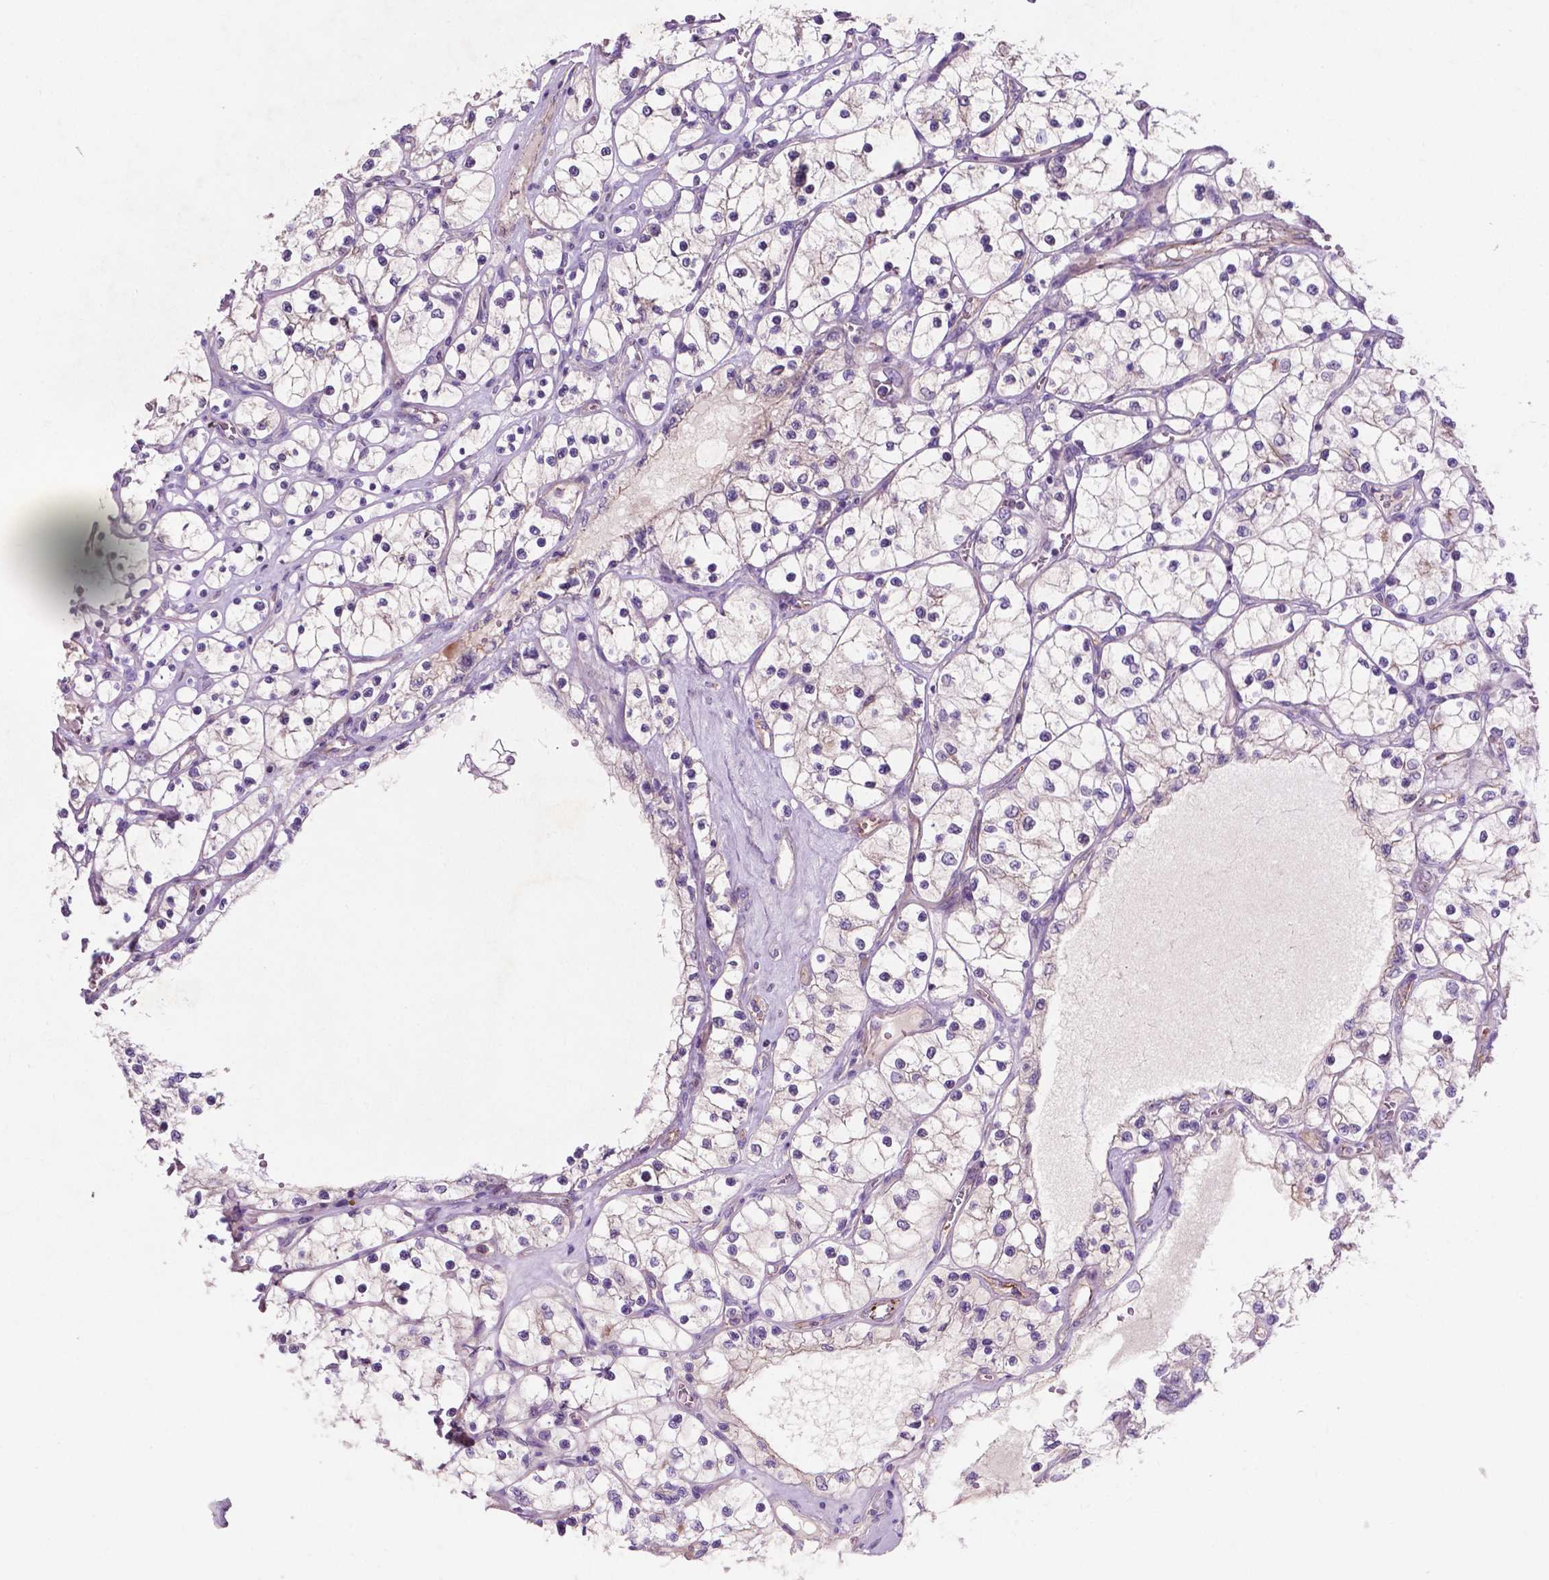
{"staining": {"intensity": "negative", "quantity": "none", "location": "none"}, "tissue": "renal cancer", "cell_type": "Tumor cells", "image_type": "cancer", "snomed": [{"axis": "morphology", "description": "Adenocarcinoma, NOS"}, {"axis": "topography", "description": "Kidney"}], "caption": "This photomicrograph is of adenocarcinoma (renal) stained with IHC to label a protein in brown with the nuclei are counter-stained blue. There is no staining in tumor cells. The staining was performed using DAB to visualize the protein expression in brown, while the nuclei were stained in blue with hematoxylin (Magnification: 20x).", "gene": "ARL5C", "patient": {"sex": "female", "age": 69}}